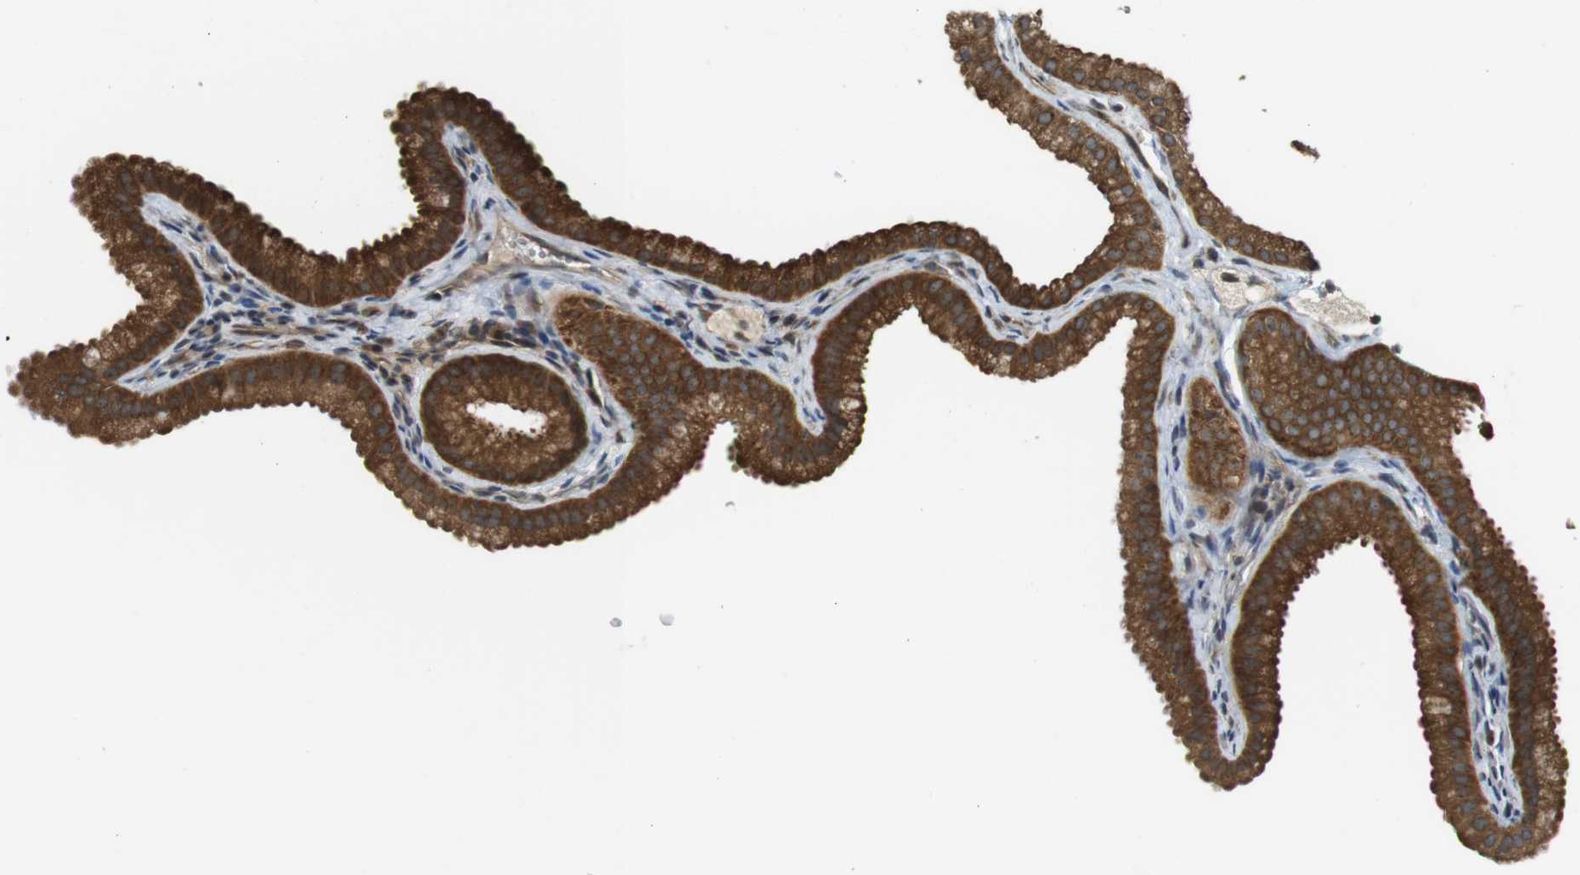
{"staining": {"intensity": "strong", "quantity": ">75%", "location": "cytoplasmic/membranous"}, "tissue": "gallbladder", "cell_type": "Glandular cells", "image_type": "normal", "snomed": [{"axis": "morphology", "description": "Normal tissue, NOS"}, {"axis": "topography", "description": "Gallbladder"}], "caption": "IHC of normal human gallbladder reveals high levels of strong cytoplasmic/membranous expression in about >75% of glandular cells.", "gene": "CC2D1A", "patient": {"sex": "female", "age": 64}}